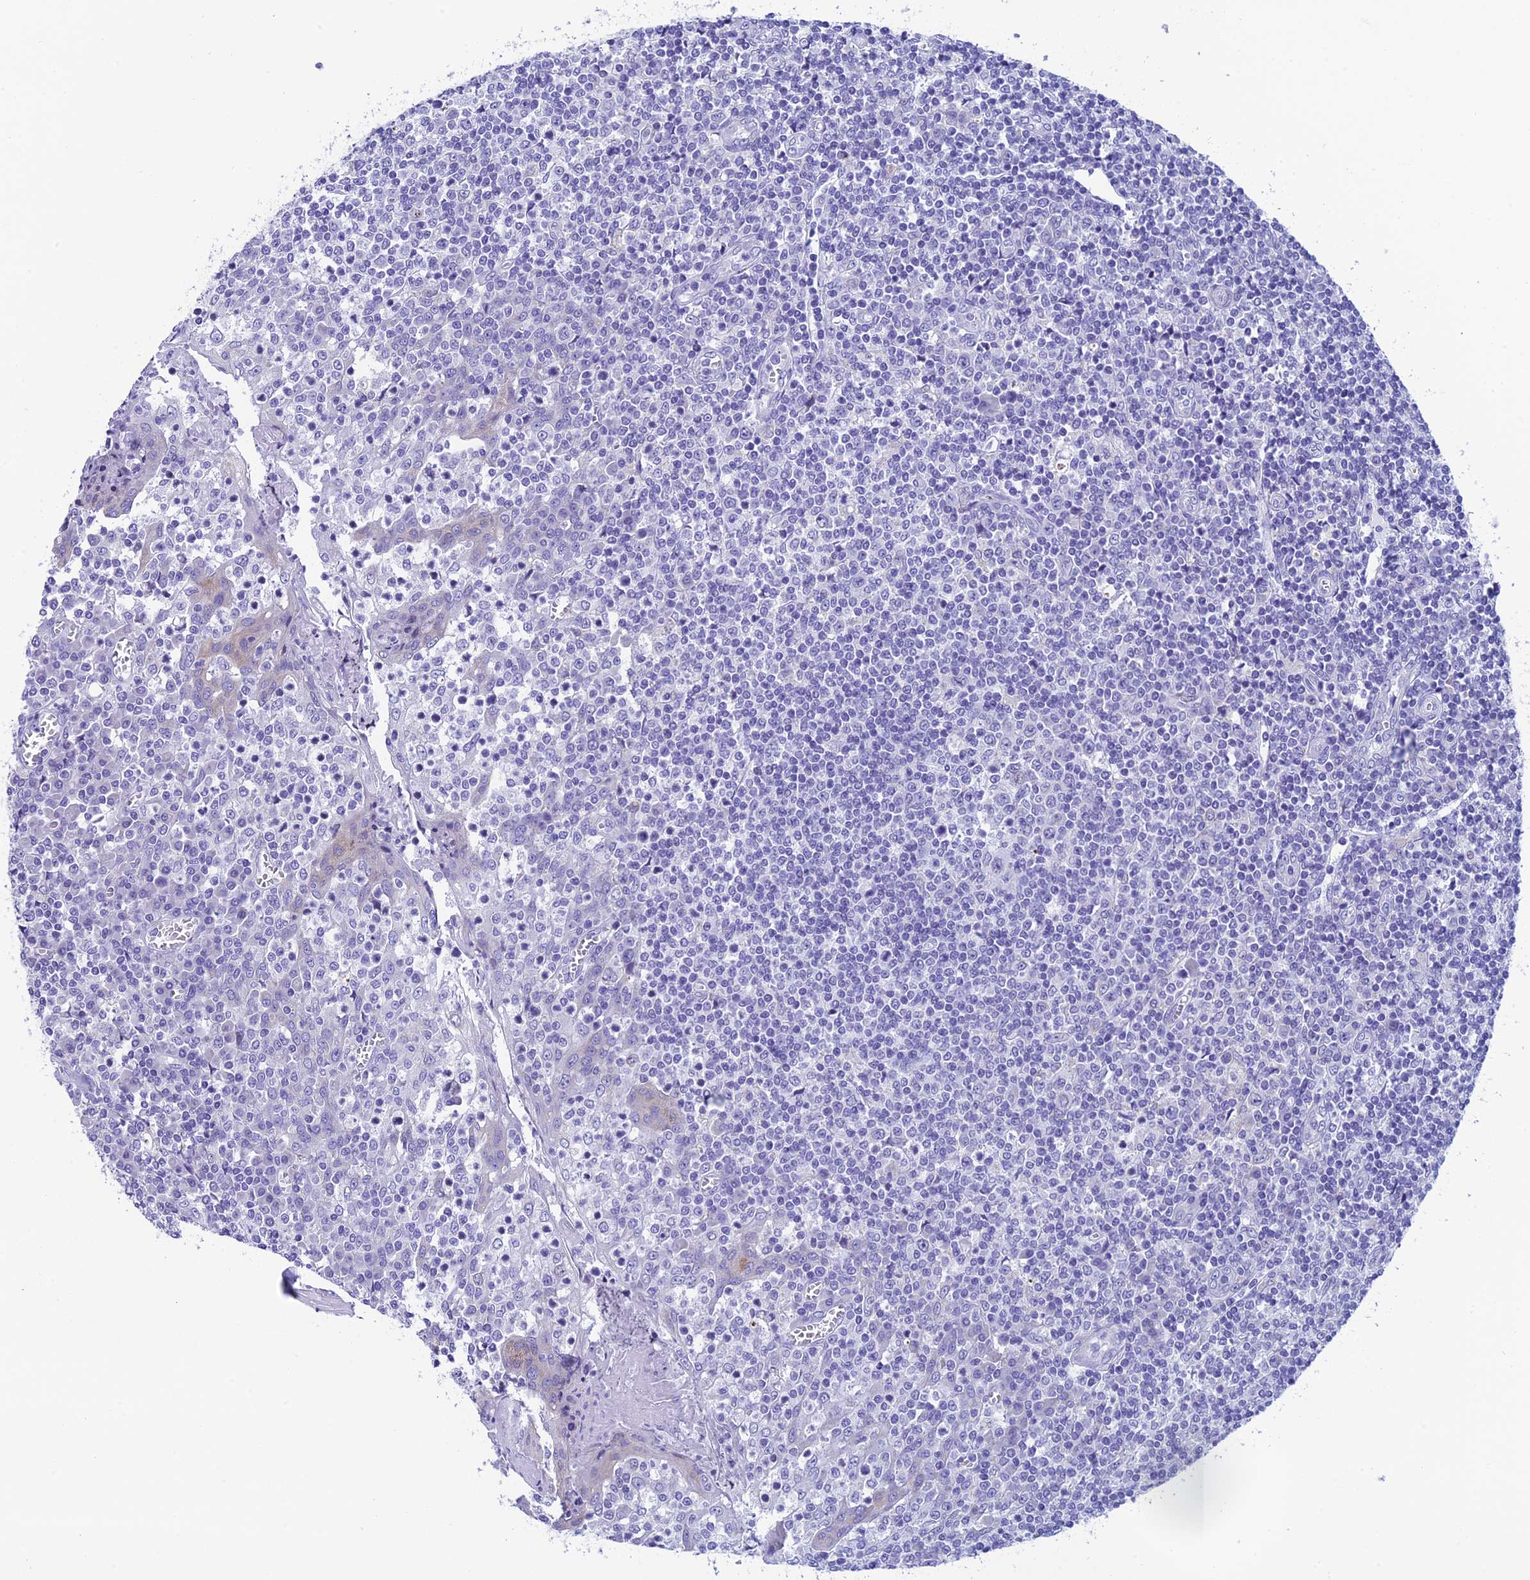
{"staining": {"intensity": "negative", "quantity": "none", "location": "none"}, "tissue": "tonsil", "cell_type": "Germinal center cells", "image_type": "normal", "snomed": [{"axis": "morphology", "description": "Normal tissue, NOS"}, {"axis": "topography", "description": "Tonsil"}], "caption": "Tonsil stained for a protein using immunohistochemistry (IHC) demonstrates no expression germinal center cells.", "gene": "REEP4", "patient": {"sex": "female", "age": 19}}